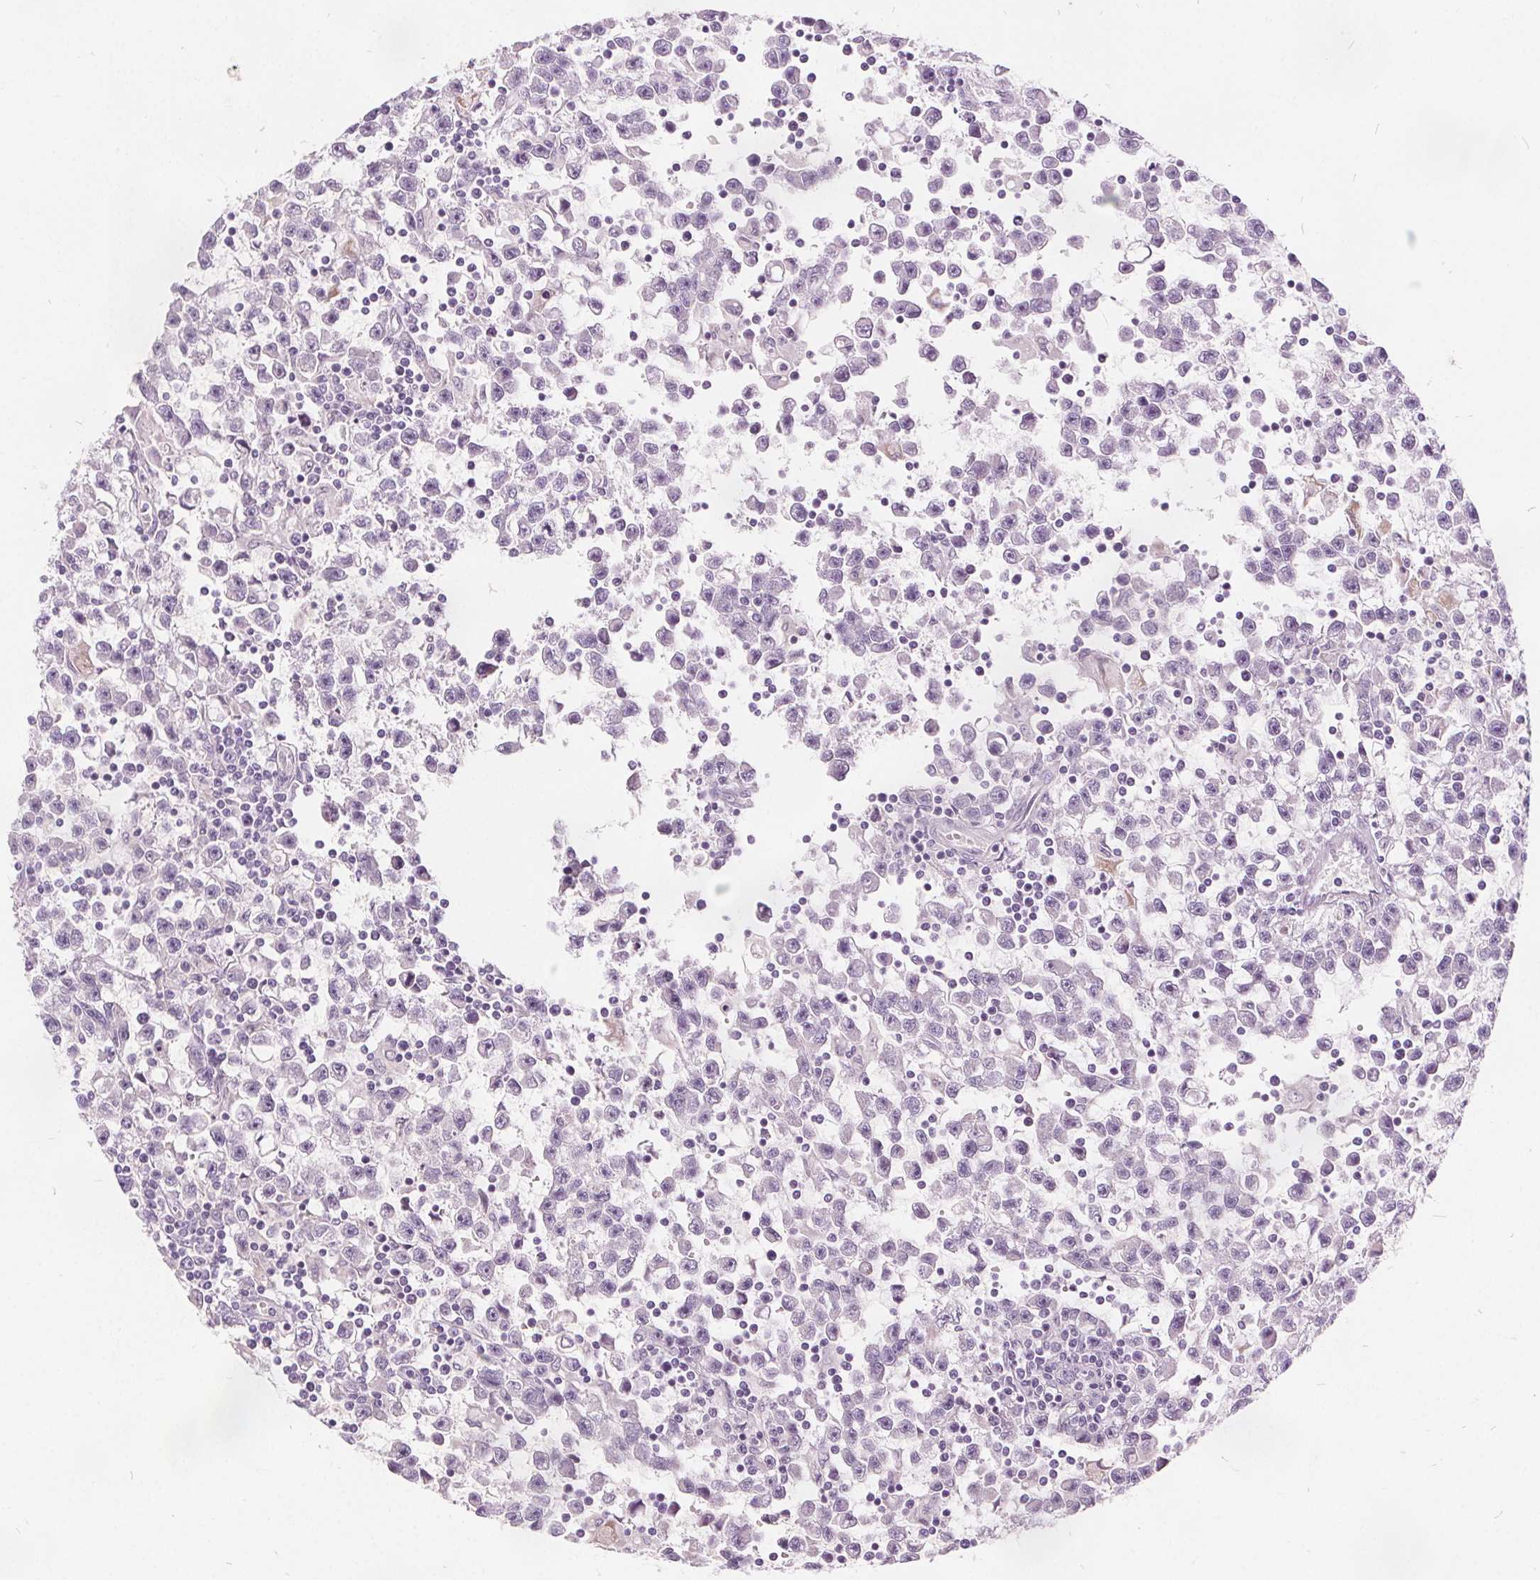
{"staining": {"intensity": "negative", "quantity": "none", "location": "none"}, "tissue": "testis cancer", "cell_type": "Tumor cells", "image_type": "cancer", "snomed": [{"axis": "morphology", "description": "Seminoma, NOS"}, {"axis": "topography", "description": "Testis"}], "caption": "A histopathology image of seminoma (testis) stained for a protein reveals no brown staining in tumor cells. Brightfield microscopy of immunohistochemistry (IHC) stained with DAB (3,3'-diaminobenzidine) (brown) and hematoxylin (blue), captured at high magnification.", "gene": "ACOX2", "patient": {"sex": "male", "age": 31}}